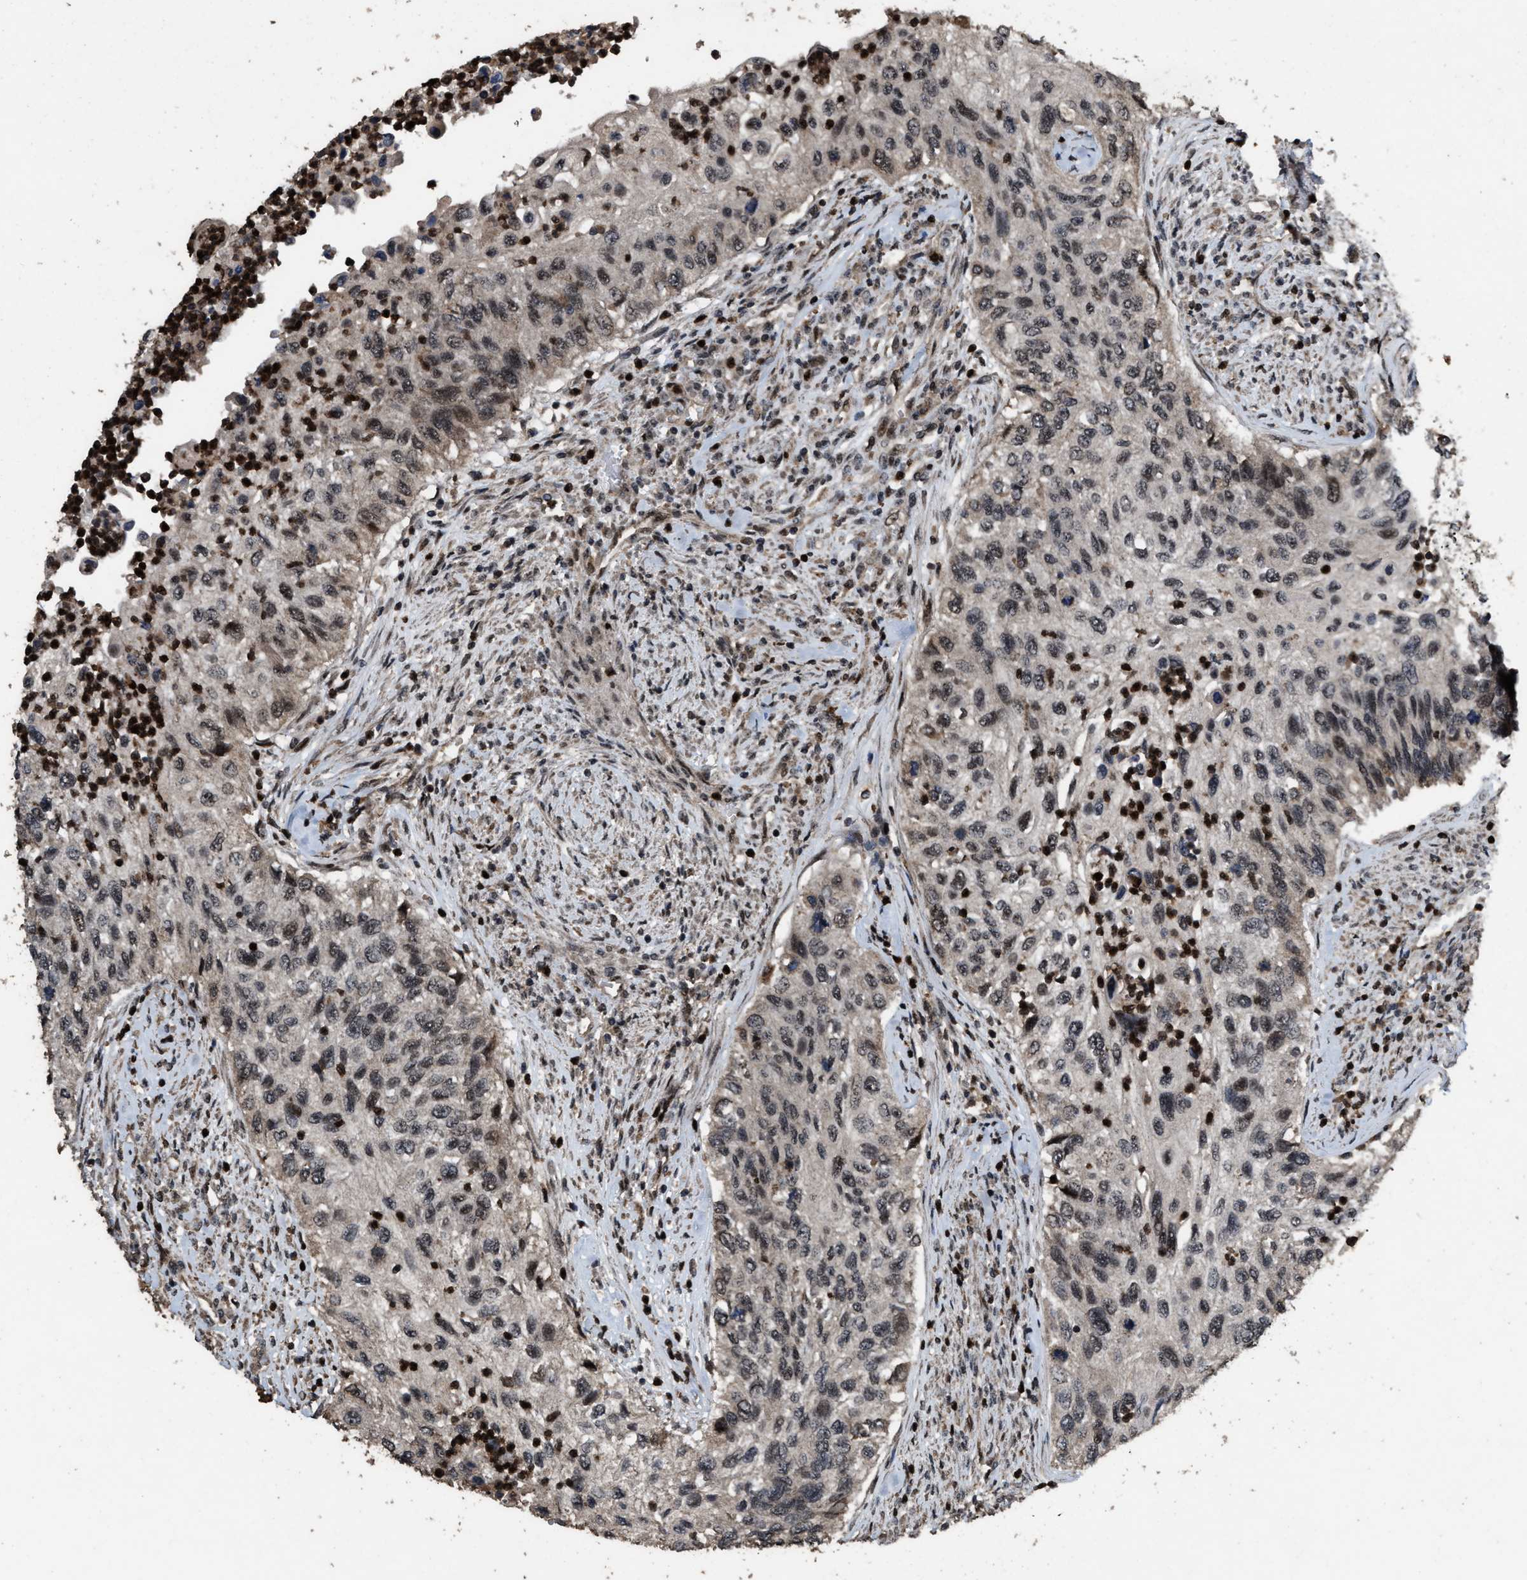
{"staining": {"intensity": "weak", "quantity": "<25%", "location": "nuclear"}, "tissue": "urothelial cancer", "cell_type": "Tumor cells", "image_type": "cancer", "snomed": [{"axis": "morphology", "description": "Urothelial carcinoma, High grade"}, {"axis": "topography", "description": "Urinary bladder"}], "caption": "This is an immunohistochemistry (IHC) image of urothelial cancer. There is no expression in tumor cells.", "gene": "HAUS6", "patient": {"sex": "female", "age": 60}}